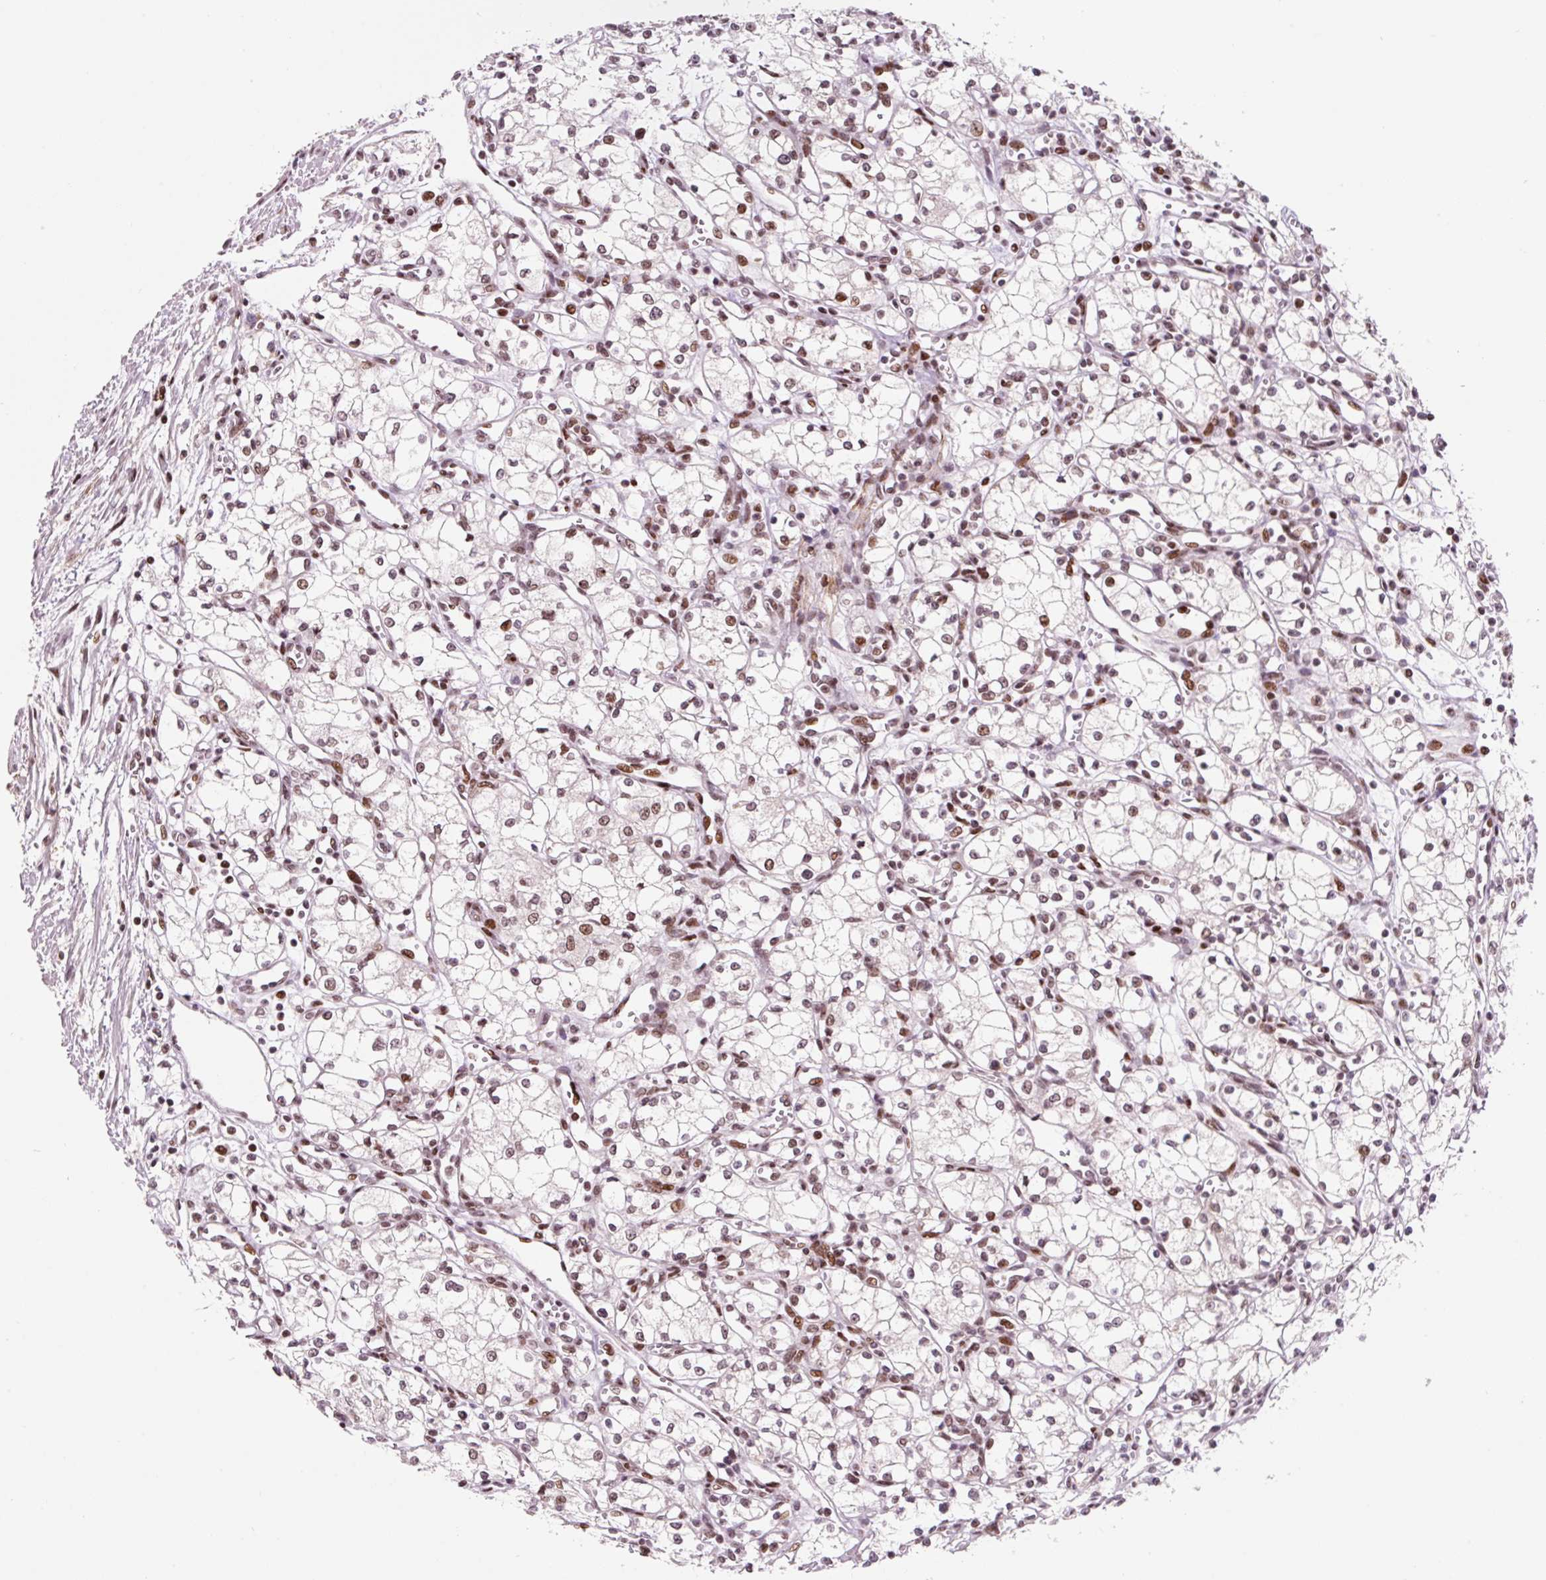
{"staining": {"intensity": "moderate", "quantity": ">75%", "location": "nuclear"}, "tissue": "renal cancer", "cell_type": "Tumor cells", "image_type": "cancer", "snomed": [{"axis": "morphology", "description": "Adenocarcinoma, NOS"}, {"axis": "topography", "description": "Kidney"}], "caption": "This image demonstrates immunohistochemistry staining of renal cancer (adenocarcinoma), with medium moderate nuclear staining in approximately >75% of tumor cells.", "gene": "CCNL2", "patient": {"sex": "male", "age": 59}}